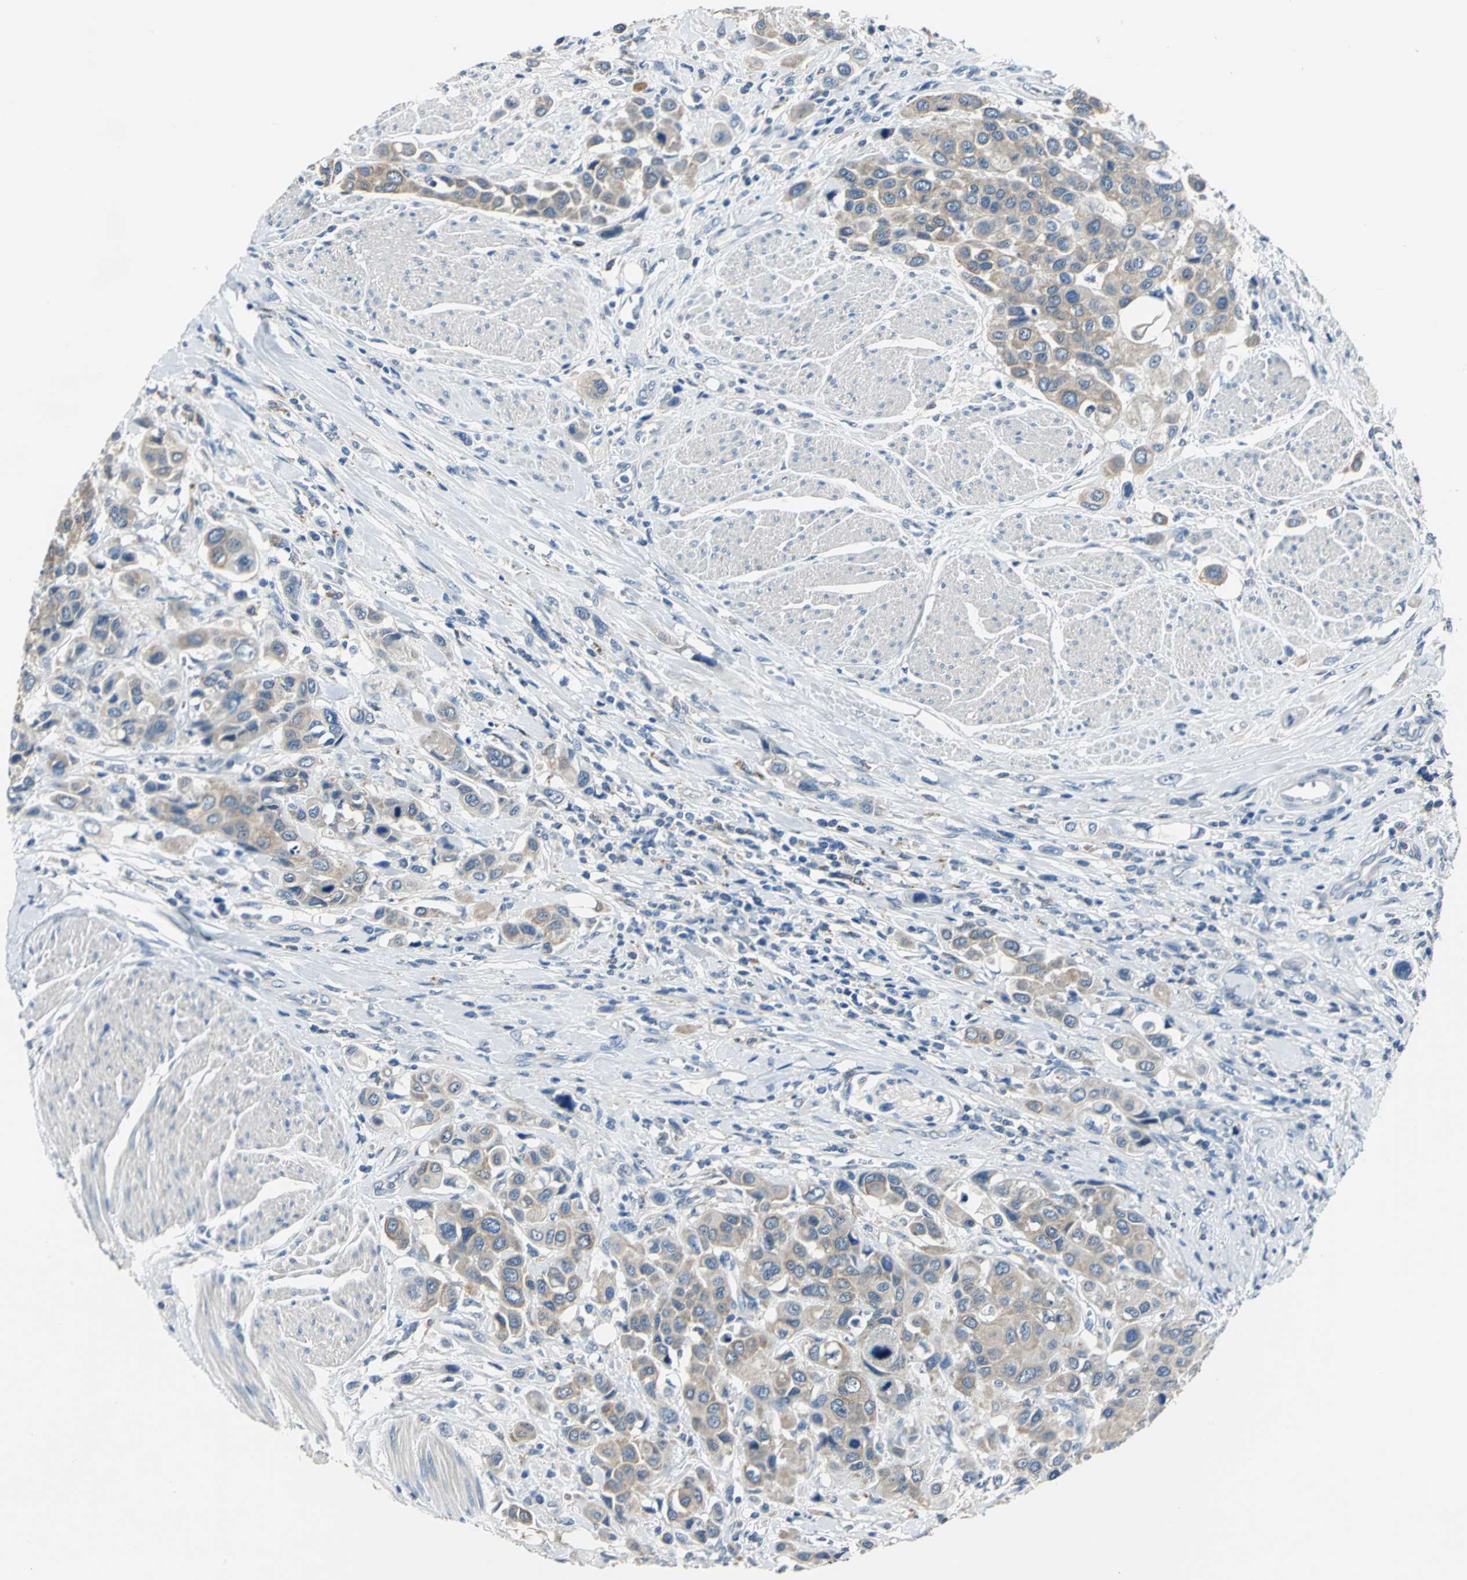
{"staining": {"intensity": "weak", "quantity": ">75%", "location": "cytoplasmic/membranous"}, "tissue": "urothelial cancer", "cell_type": "Tumor cells", "image_type": "cancer", "snomed": [{"axis": "morphology", "description": "Urothelial carcinoma, High grade"}, {"axis": "topography", "description": "Urinary bladder"}], "caption": "Immunohistochemical staining of human high-grade urothelial carcinoma shows weak cytoplasmic/membranous protein staining in about >75% of tumor cells.", "gene": "RASD2", "patient": {"sex": "male", "age": 50}}